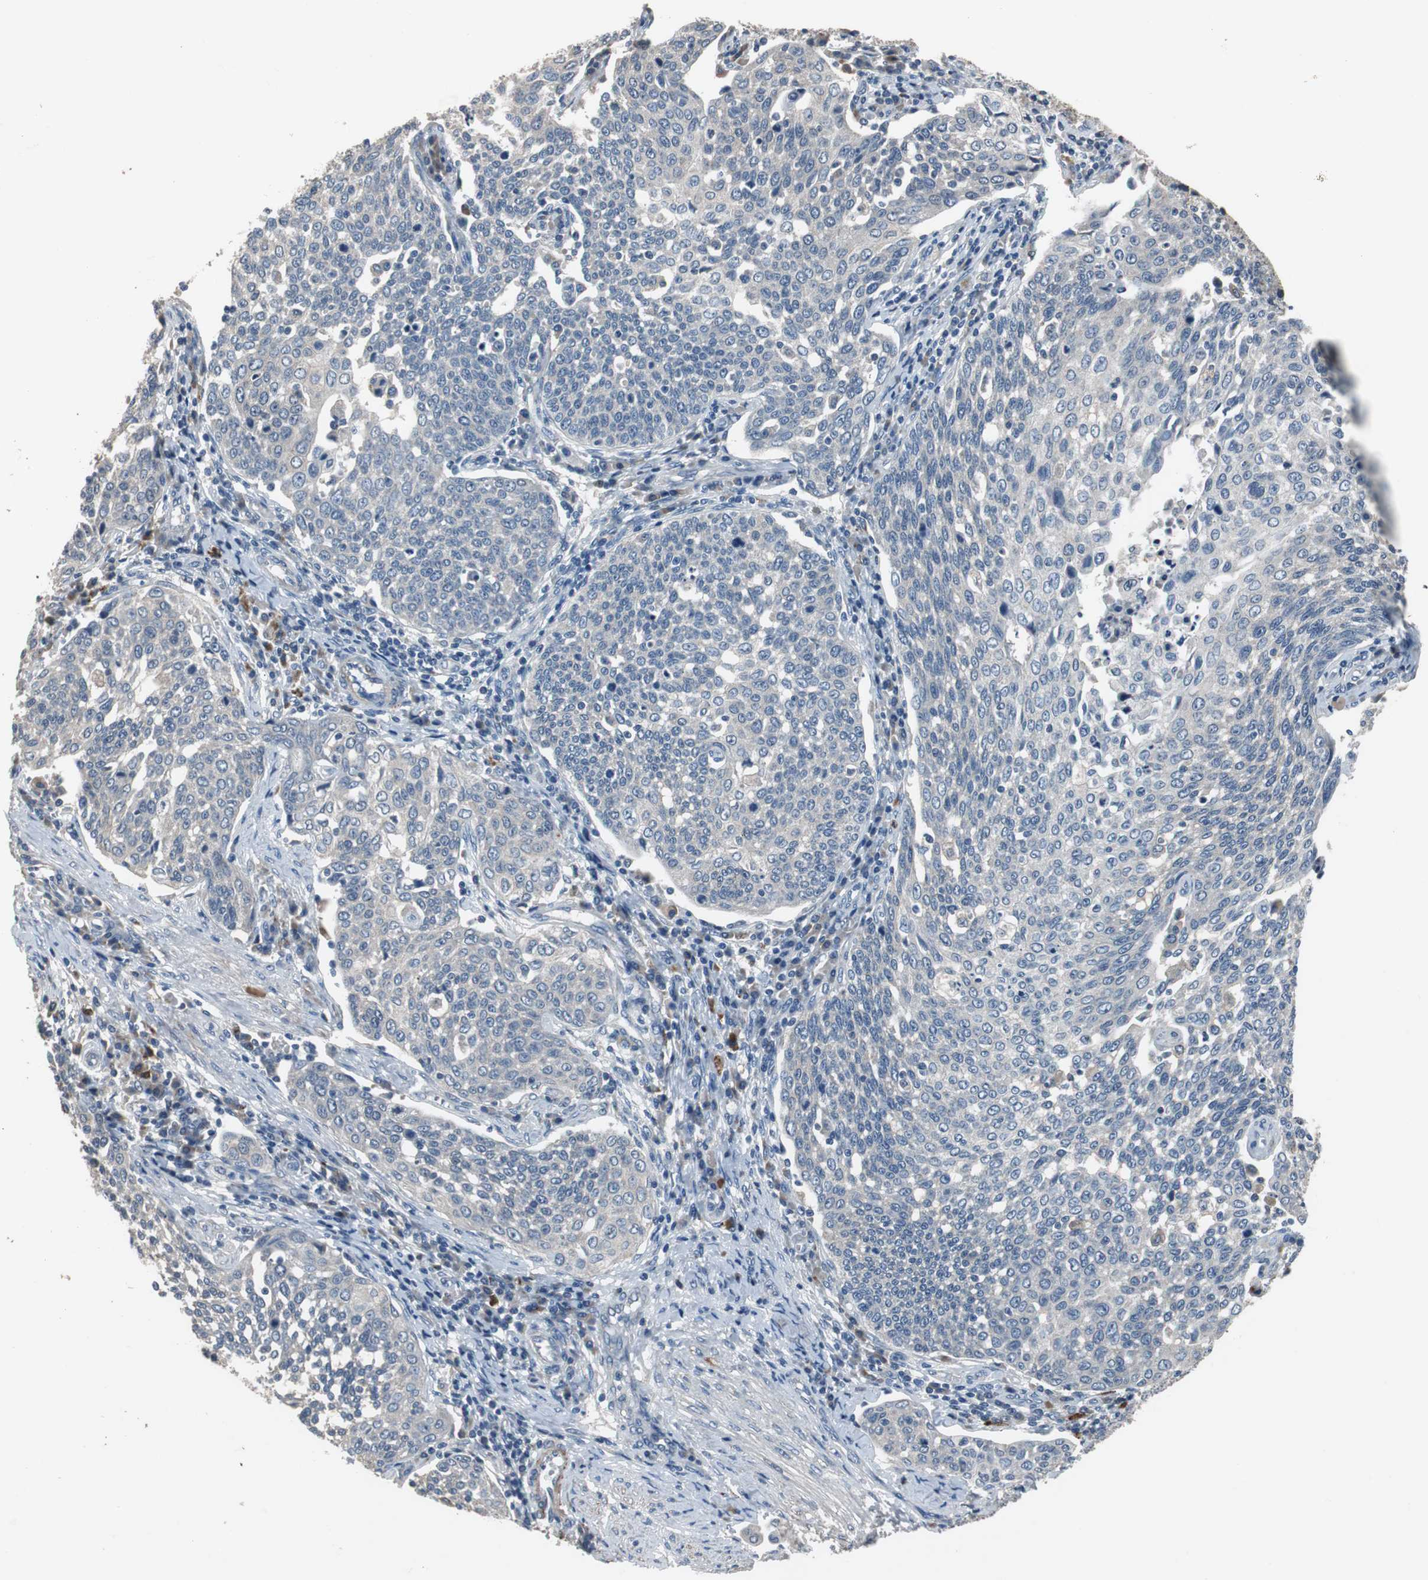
{"staining": {"intensity": "negative", "quantity": "none", "location": "none"}, "tissue": "cervical cancer", "cell_type": "Tumor cells", "image_type": "cancer", "snomed": [{"axis": "morphology", "description": "Squamous cell carcinoma, NOS"}, {"axis": "topography", "description": "Cervix"}], "caption": "This is an immunohistochemistry (IHC) photomicrograph of cervical squamous cell carcinoma. There is no staining in tumor cells.", "gene": "PCYT1B", "patient": {"sex": "female", "age": 34}}